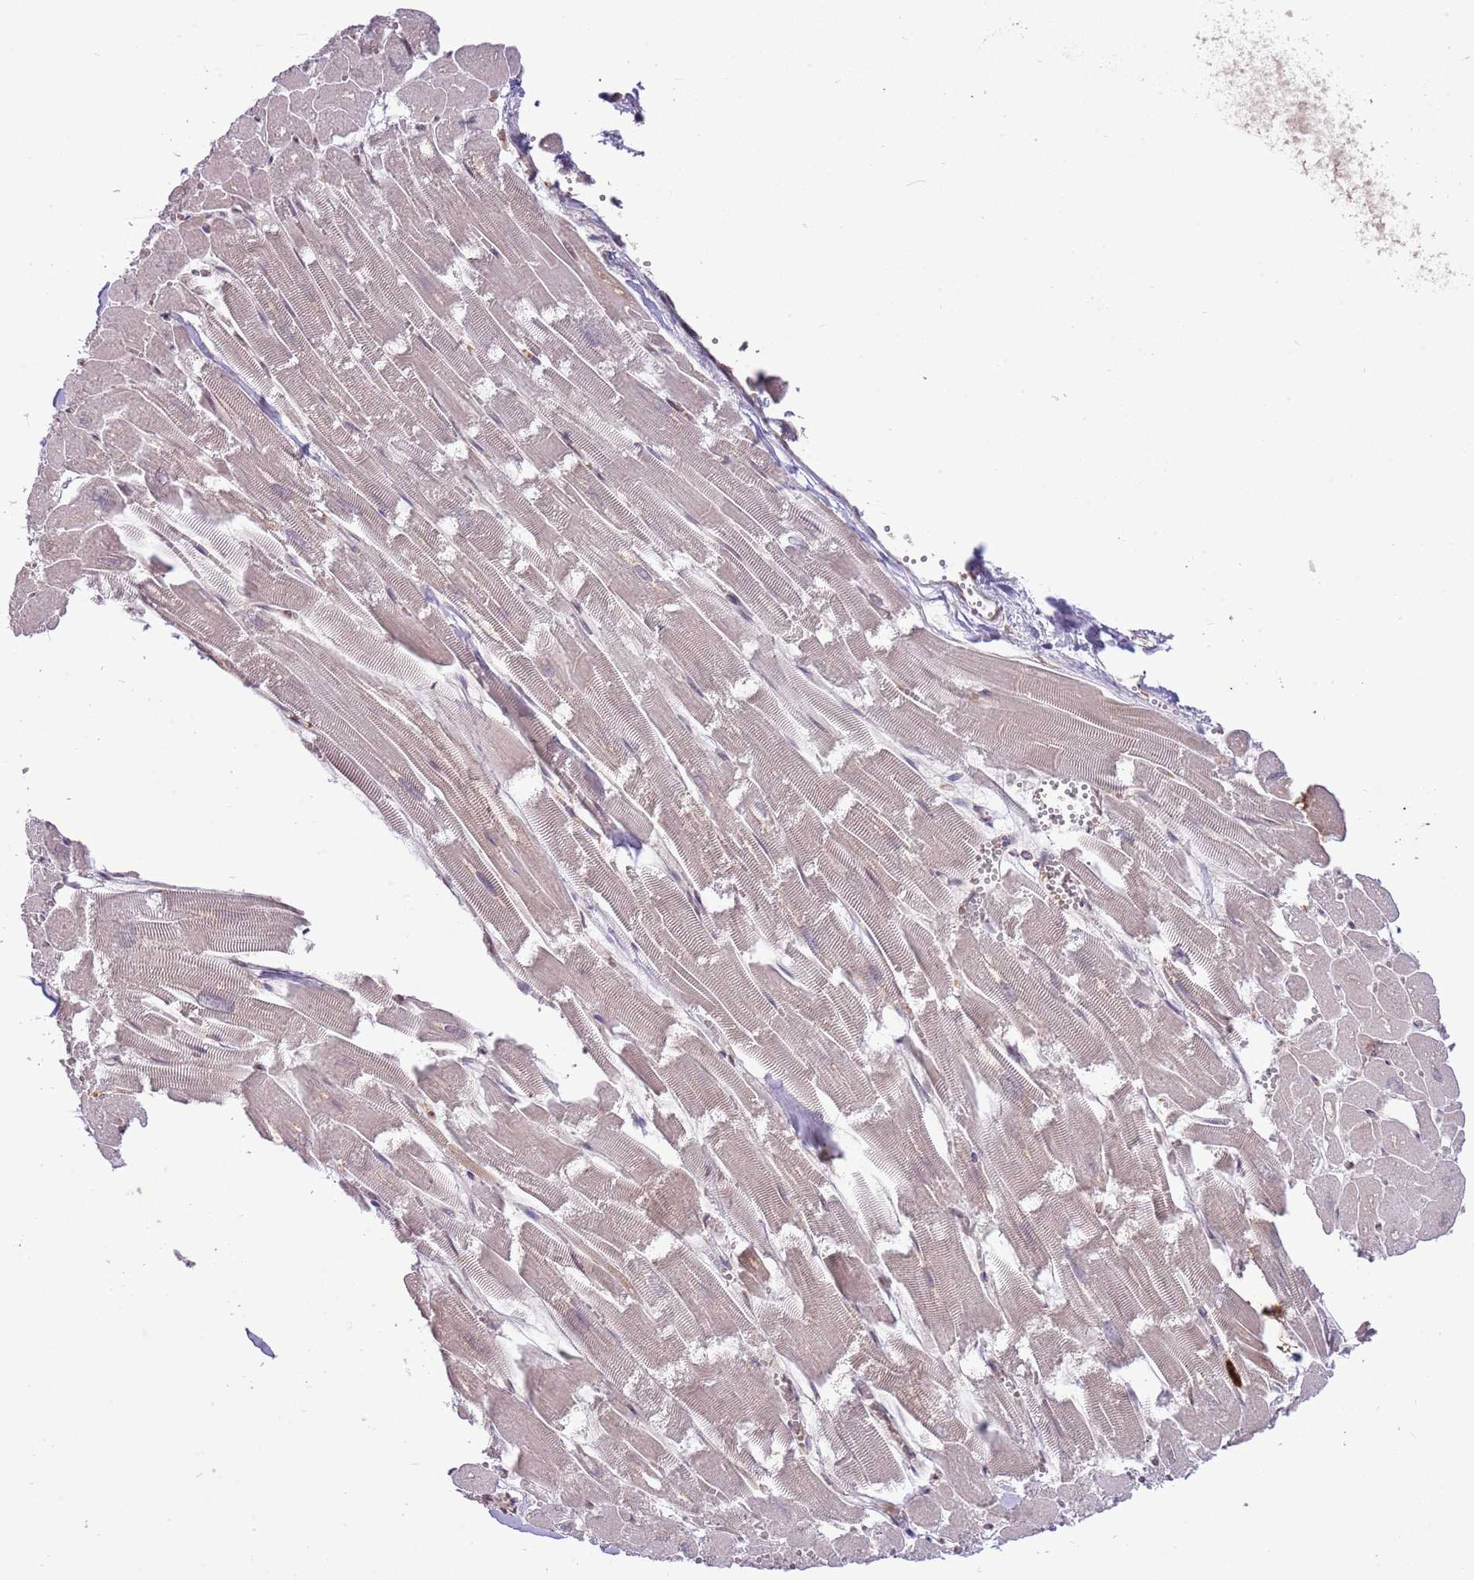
{"staining": {"intensity": "weak", "quantity": "25%-75%", "location": "nuclear"}, "tissue": "heart muscle", "cell_type": "Cardiomyocytes", "image_type": "normal", "snomed": [{"axis": "morphology", "description": "Normal tissue, NOS"}, {"axis": "topography", "description": "Heart"}], "caption": "Heart muscle stained with DAB (3,3'-diaminobenzidine) IHC exhibits low levels of weak nuclear staining in approximately 25%-75% of cardiomyocytes. The staining was performed using DAB to visualize the protein expression in brown, while the nuclei were stained in blue with hematoxylin (Magnification: 20x).", "gene": "AMIGO1", "patient": {"sex": "male", "age": 54}}